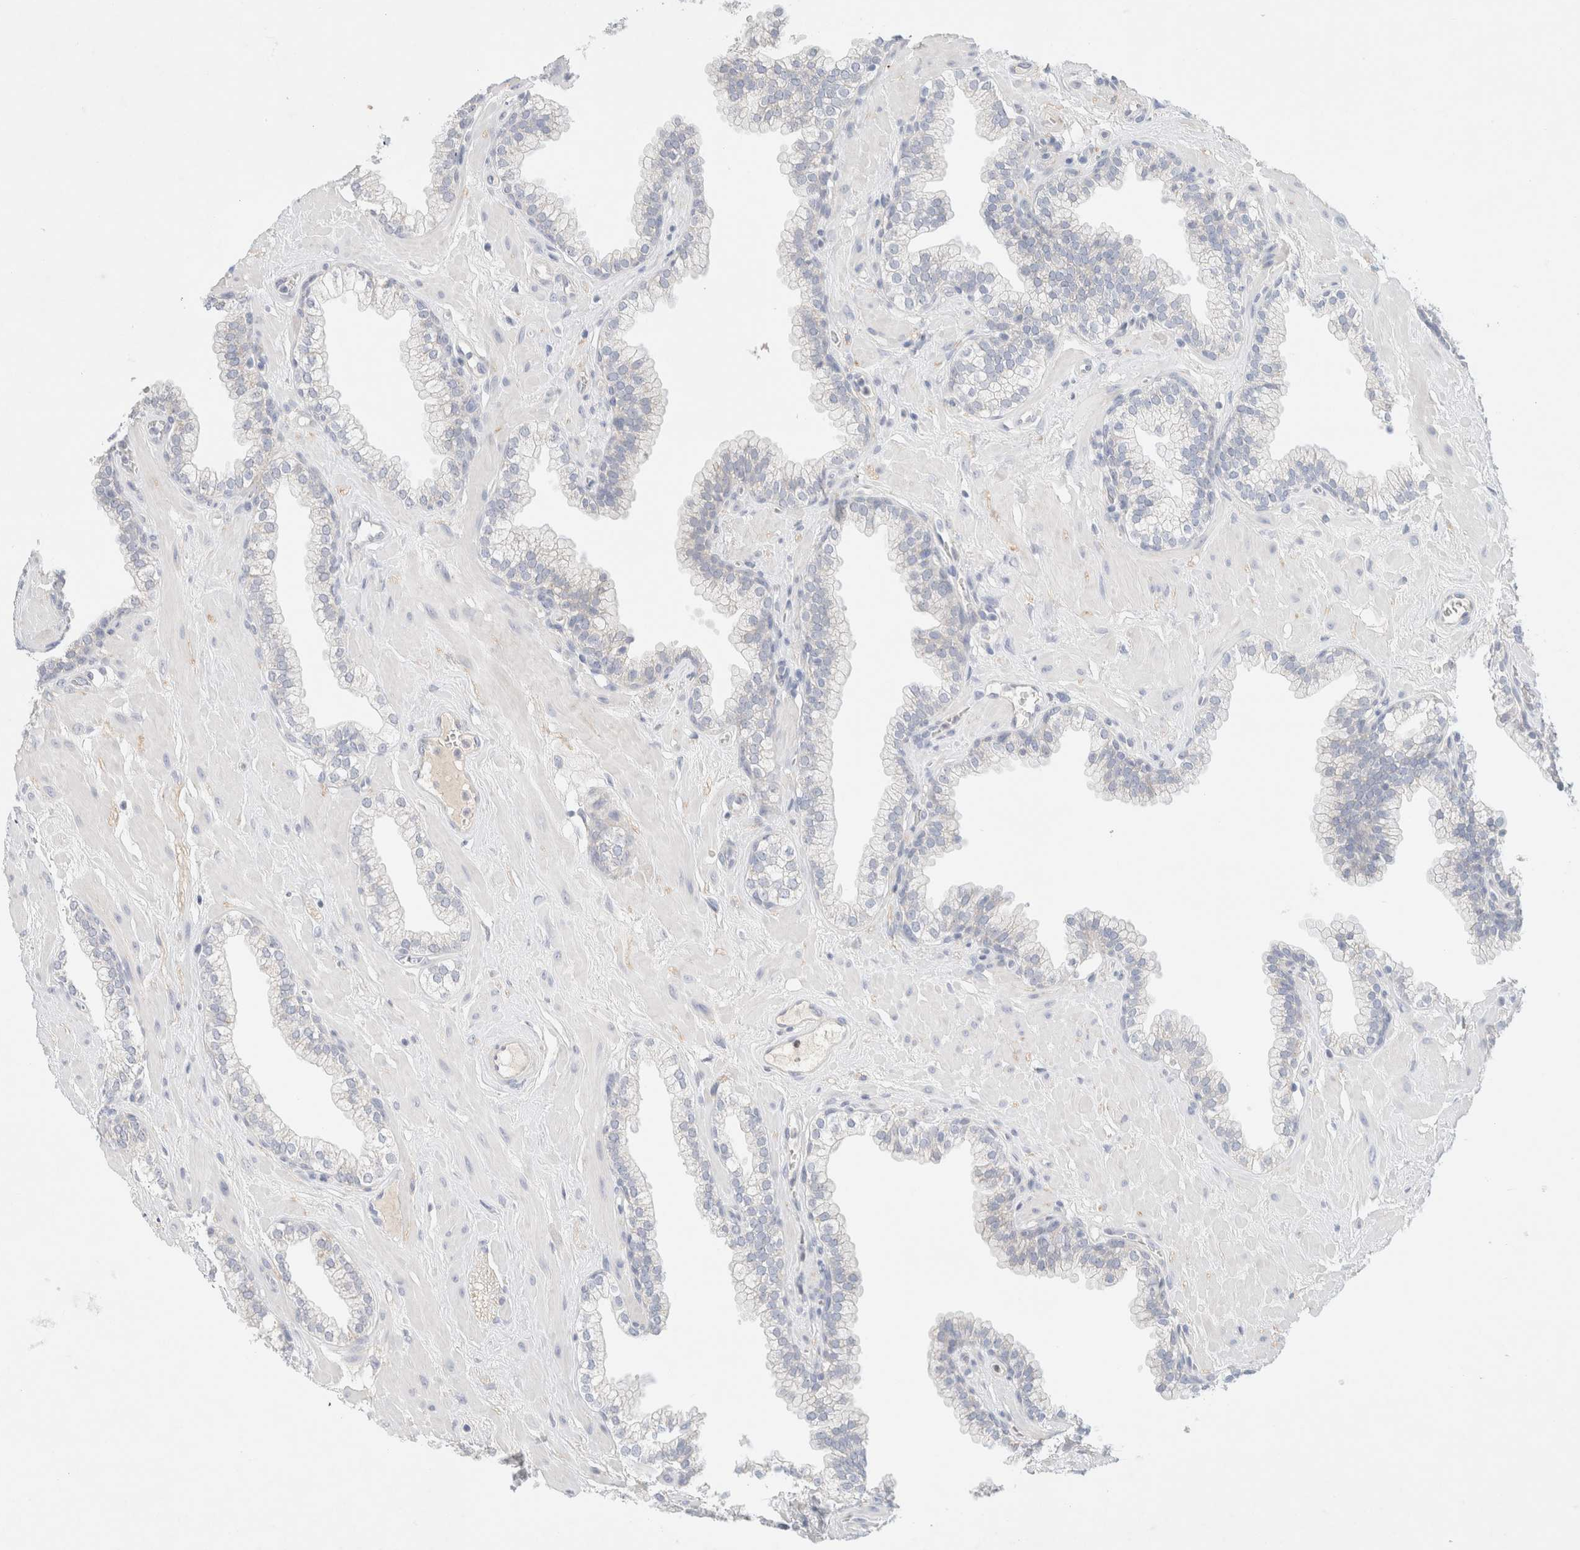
{"staining": {"intensity": "negative", "quantity": "none", "location": "none"}, "tissue": "prostate", "cell_type": "Glandular cells", "image_type": "normal", "snomed": [{"axis": "morphology", "description": "Normal tissue, NOS"}, {"axis": "morphology", "description": "Urothelial carcinoma, Low grade"}, {"axis": "topography", "description": "Urinary bladder"}, {"axis": "topography", "description": "Prostate"}], "caption": "Histopathology image shows no protein staining in glandular cells of normal prostate. (IHC, brightfield microscopy, high magnification).", "gene": "HEXD", "patient": {"sex": "male", "age": 60}}